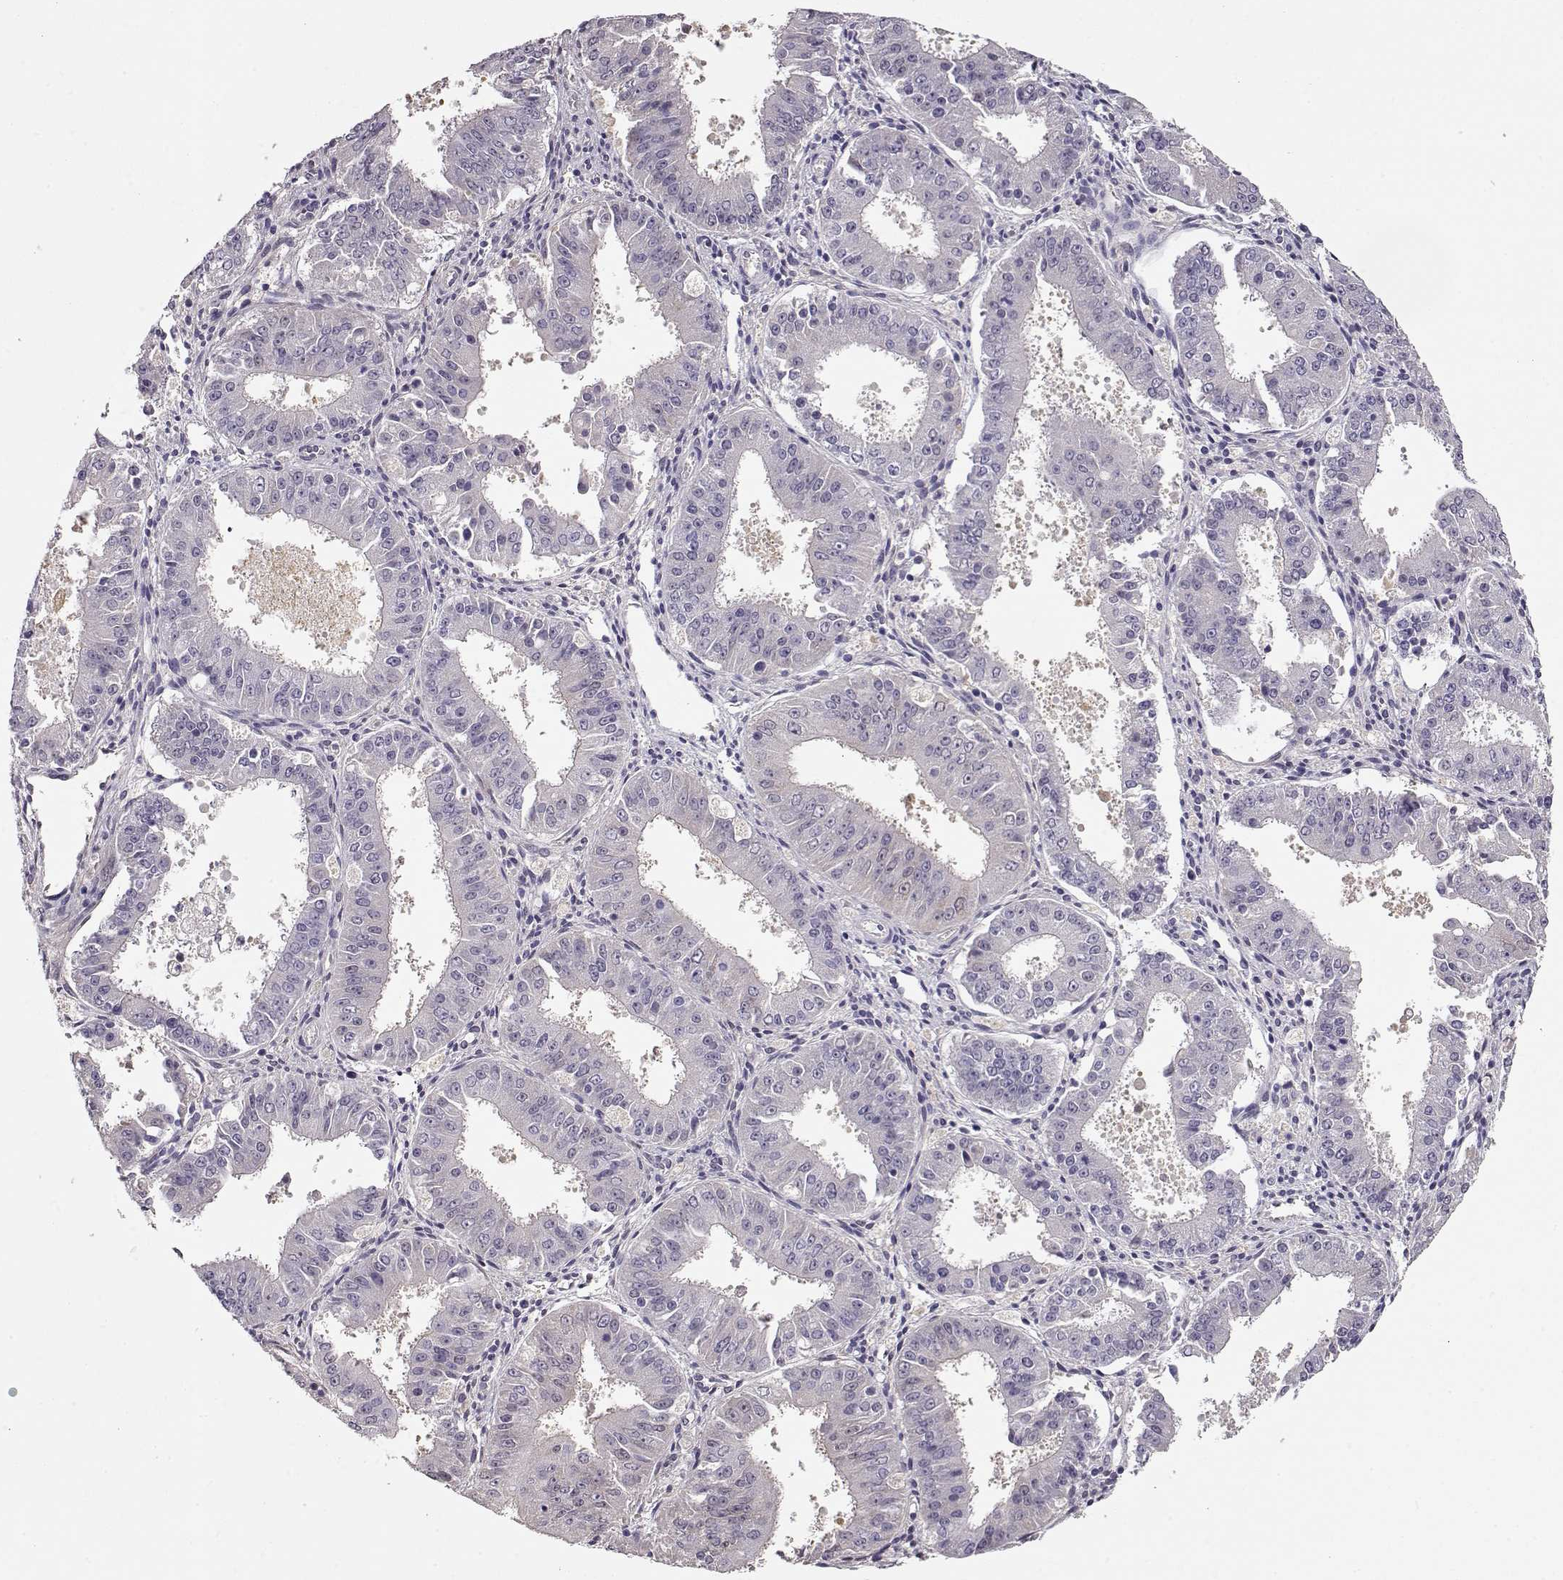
{"staining": {"intensity": "negative", "quantity": "none", "location": "none"}, "tissue": "ovarian cancer", "cell_type": "Tumor cells", "image_type": "cancer", "snomed": [{"axis": "morphology", "description": "Carcinoma, endometroid"}, {"axis": "topography", "description": "Ovary"}], "caption": "Immunohistochemistry micrograph of neoplastic tissue: ovarian cancer (endometroid carcinoma) stained with DAB (3,3'-diaminobenzidine) displays no significant protein staining in tumor cells.", "gene": "CCR8", "patient": {"sex": "female", "age": 42}}